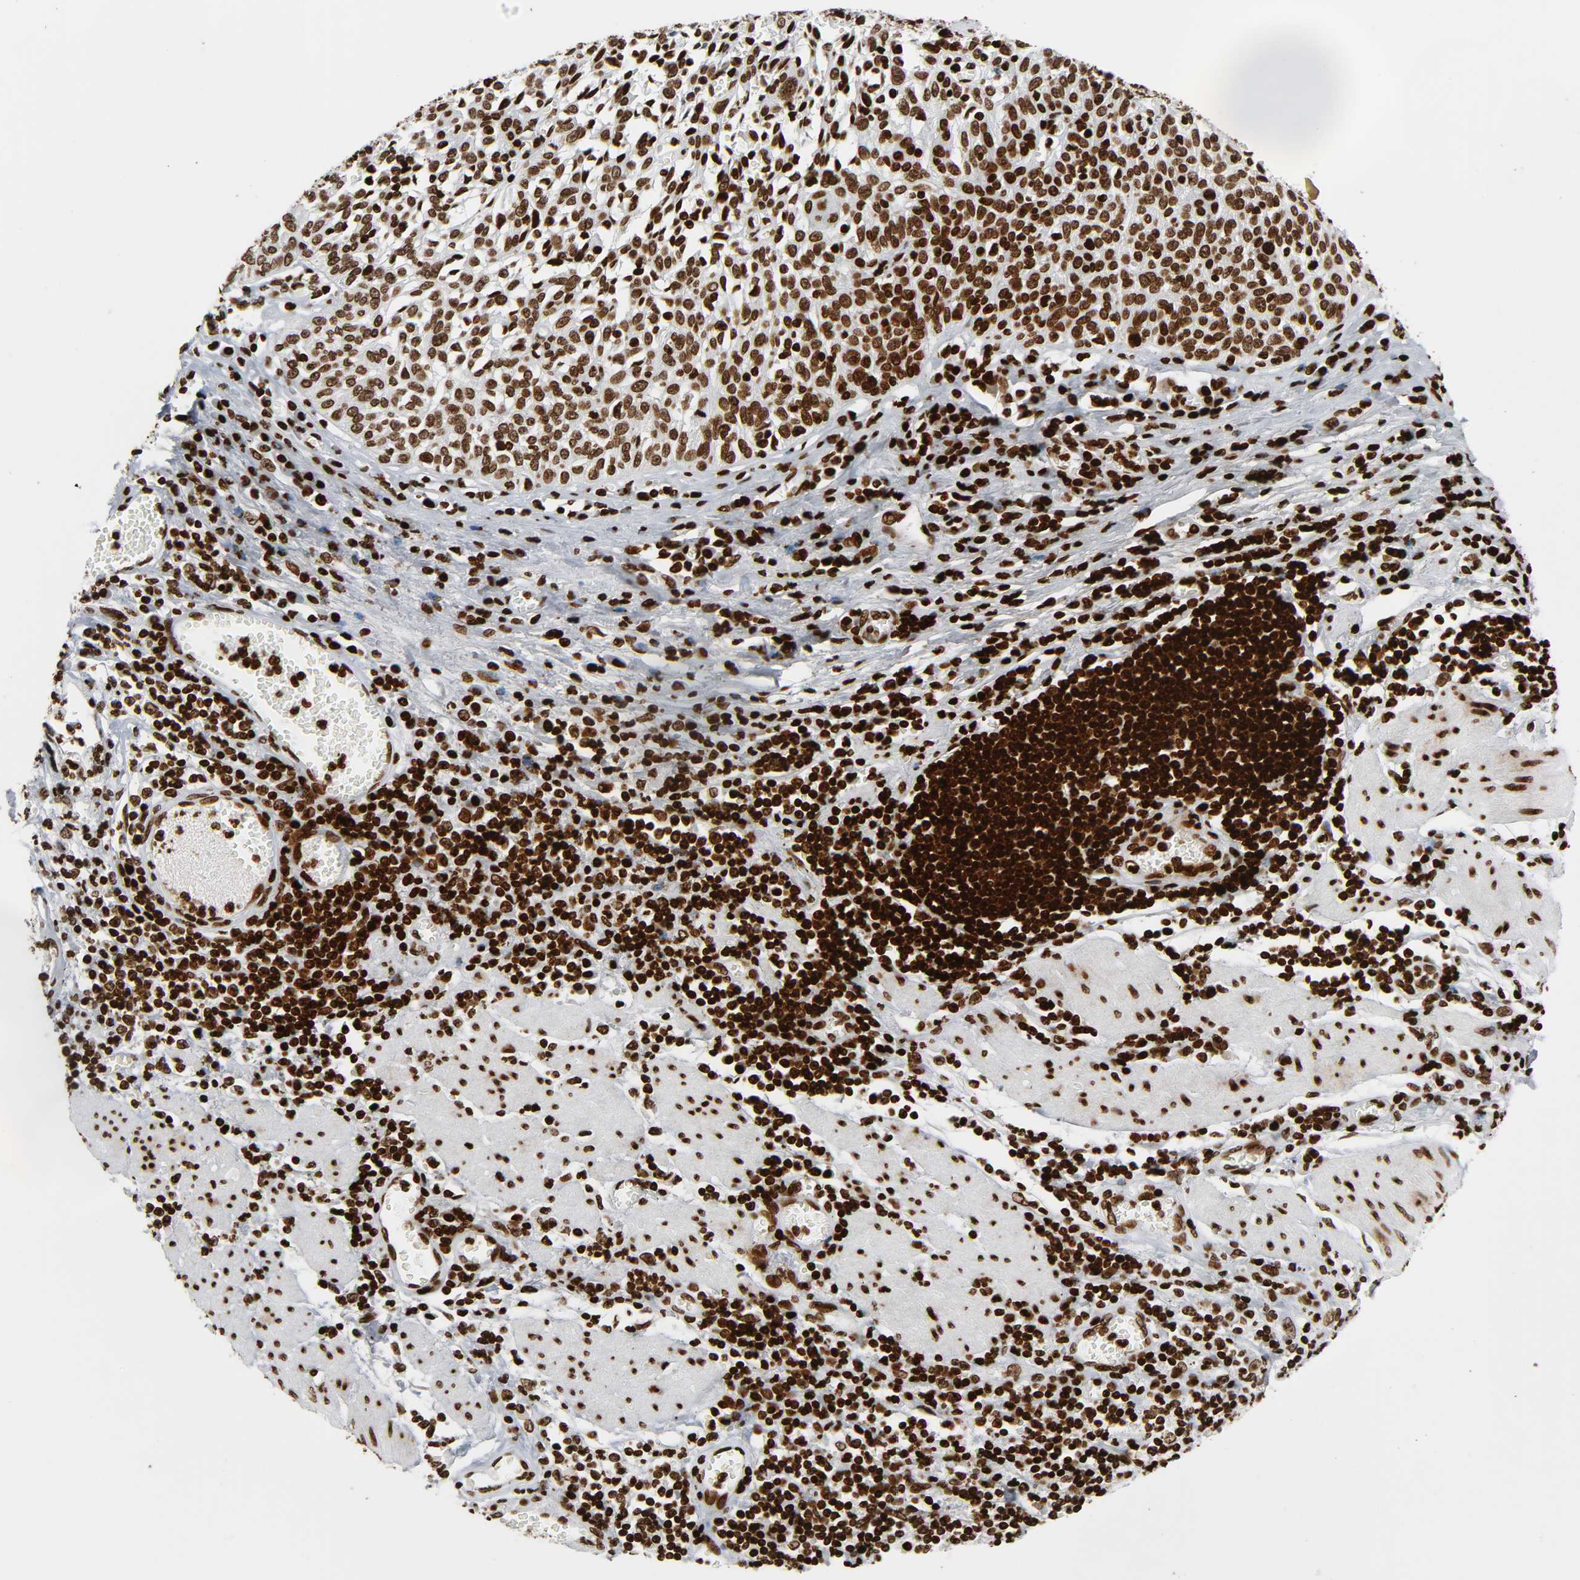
{"staining": {"intensity": "strong", "quantity": ">75%", "location": "nuclear"}, "tissue": "esophagus", "cell_type": "Squamous epithelial cells", "image_type": "normal", "snomed": [{"axis": "morphology", "description": "Normal tissue, NOS"}, {"axis": "morphology", "description": "Squamous cell carcinoma, NOS"}, {"axis": "topography", "description": "Esophagus"}], "caption": "Immunohistochemical staining of unremarkable human esophagus shows >75% levels of strong nuclear protein expression in approximately >75% of squamous epithelial cells.", "gene": "RXRA", "patient": {"sex": "male", "age": 65}}